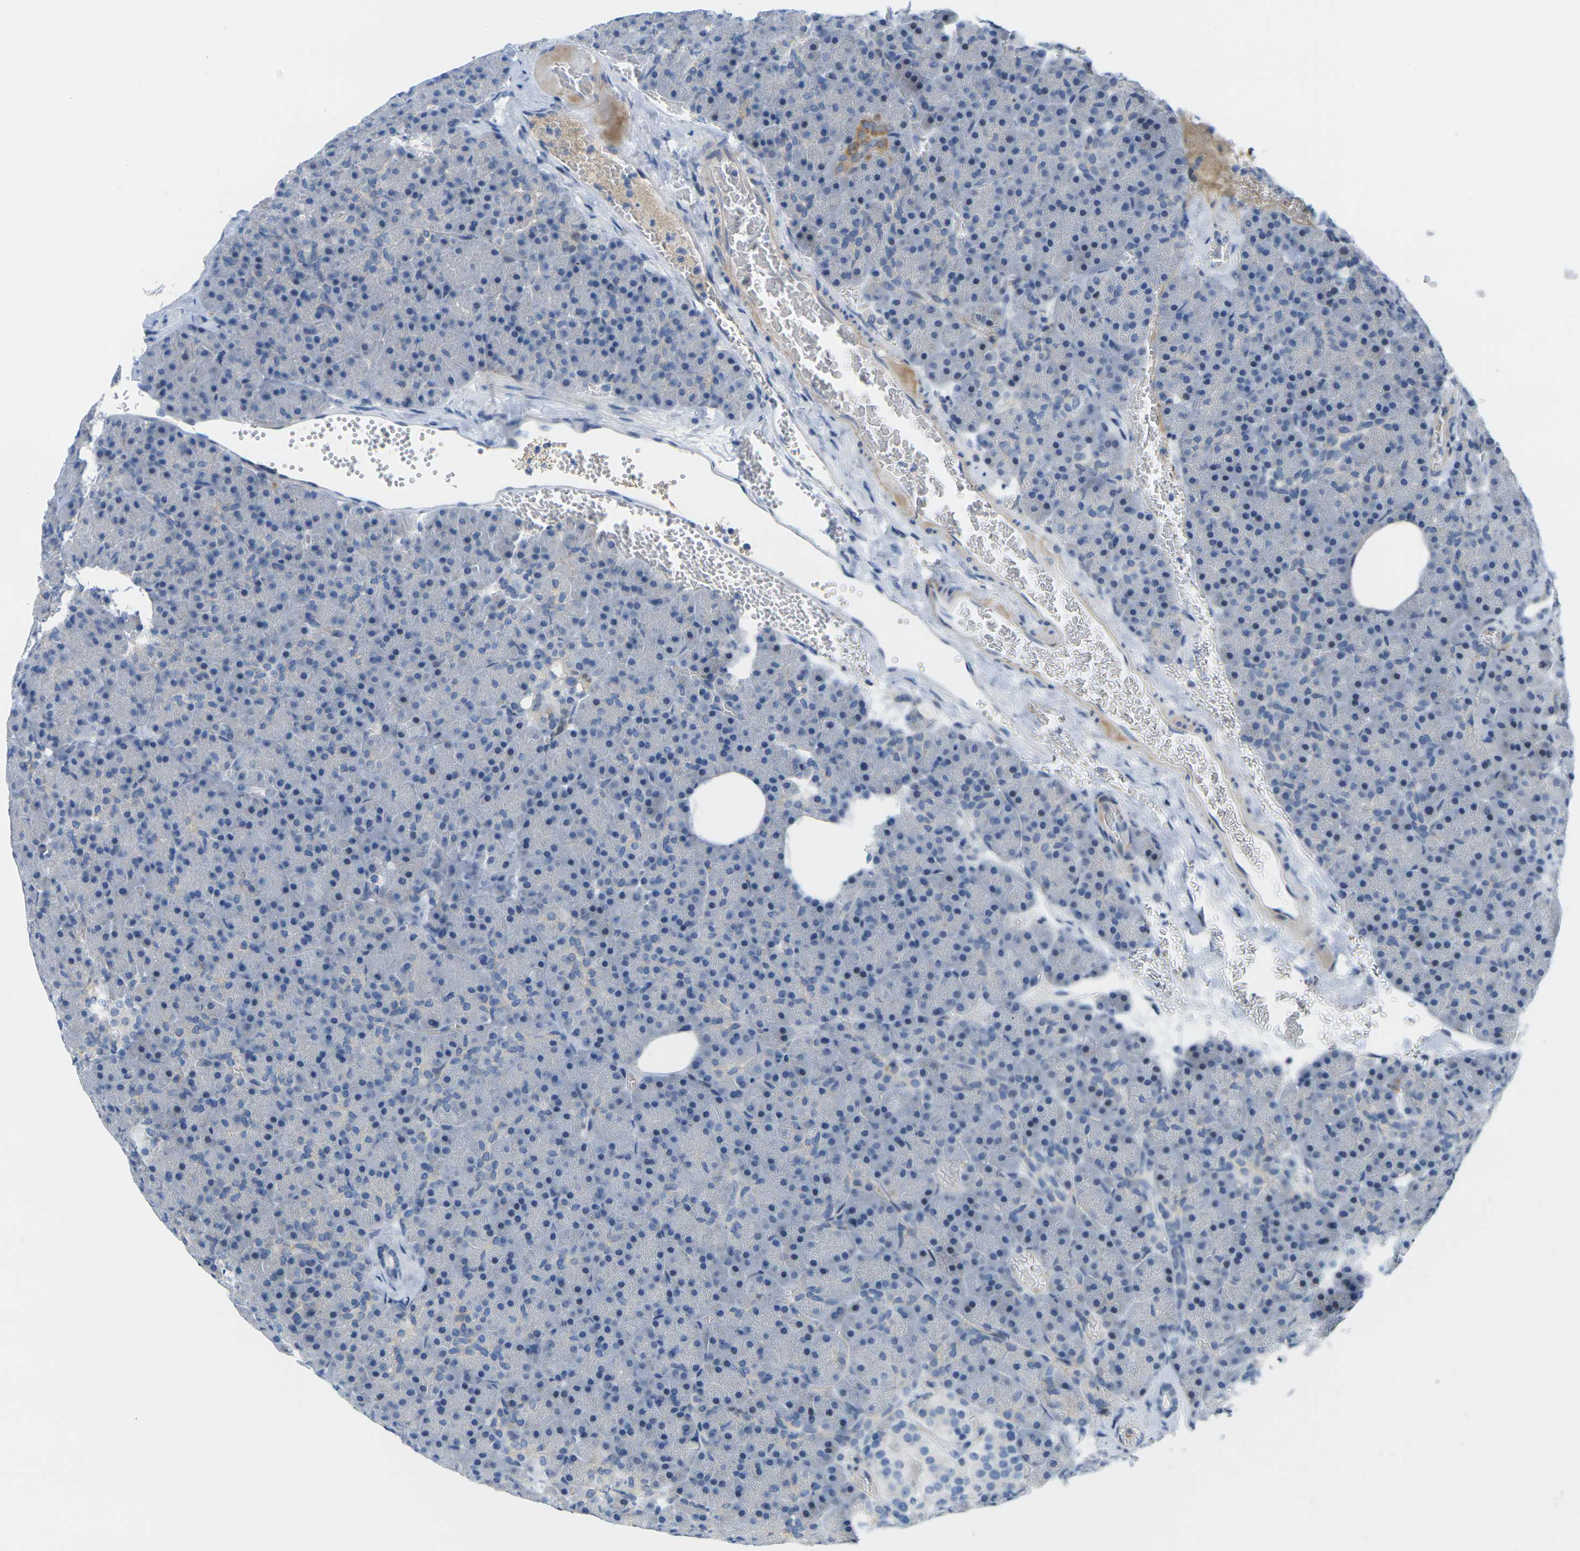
{"staining": {"intensity": "moderate", "quantity": "<25%", "location": "cytoplasmic/membranous"}, "tissue": "pancreas", "cell_type": "Exocrine glandular cells", "image_type": "normal", "snomed": [{"axis": "morphology", "description": "Normal tissue, NOS"}, {"axis": "topography", "description": "Pancreas"}], "caption": "High-power microscopy captured an immunohistochemistry micrograph of normal pancreas, revealing moderate cytoplasmic/membranous expression in approximately <25% of exocrine glandular cells. The protein of interest is stained brown, and the nuclei are stained in blue (DAB IHC with brightfield microscopy, high magnification).", "gene": "OTOF", "patient": {"sex": "female", "age": 35}}